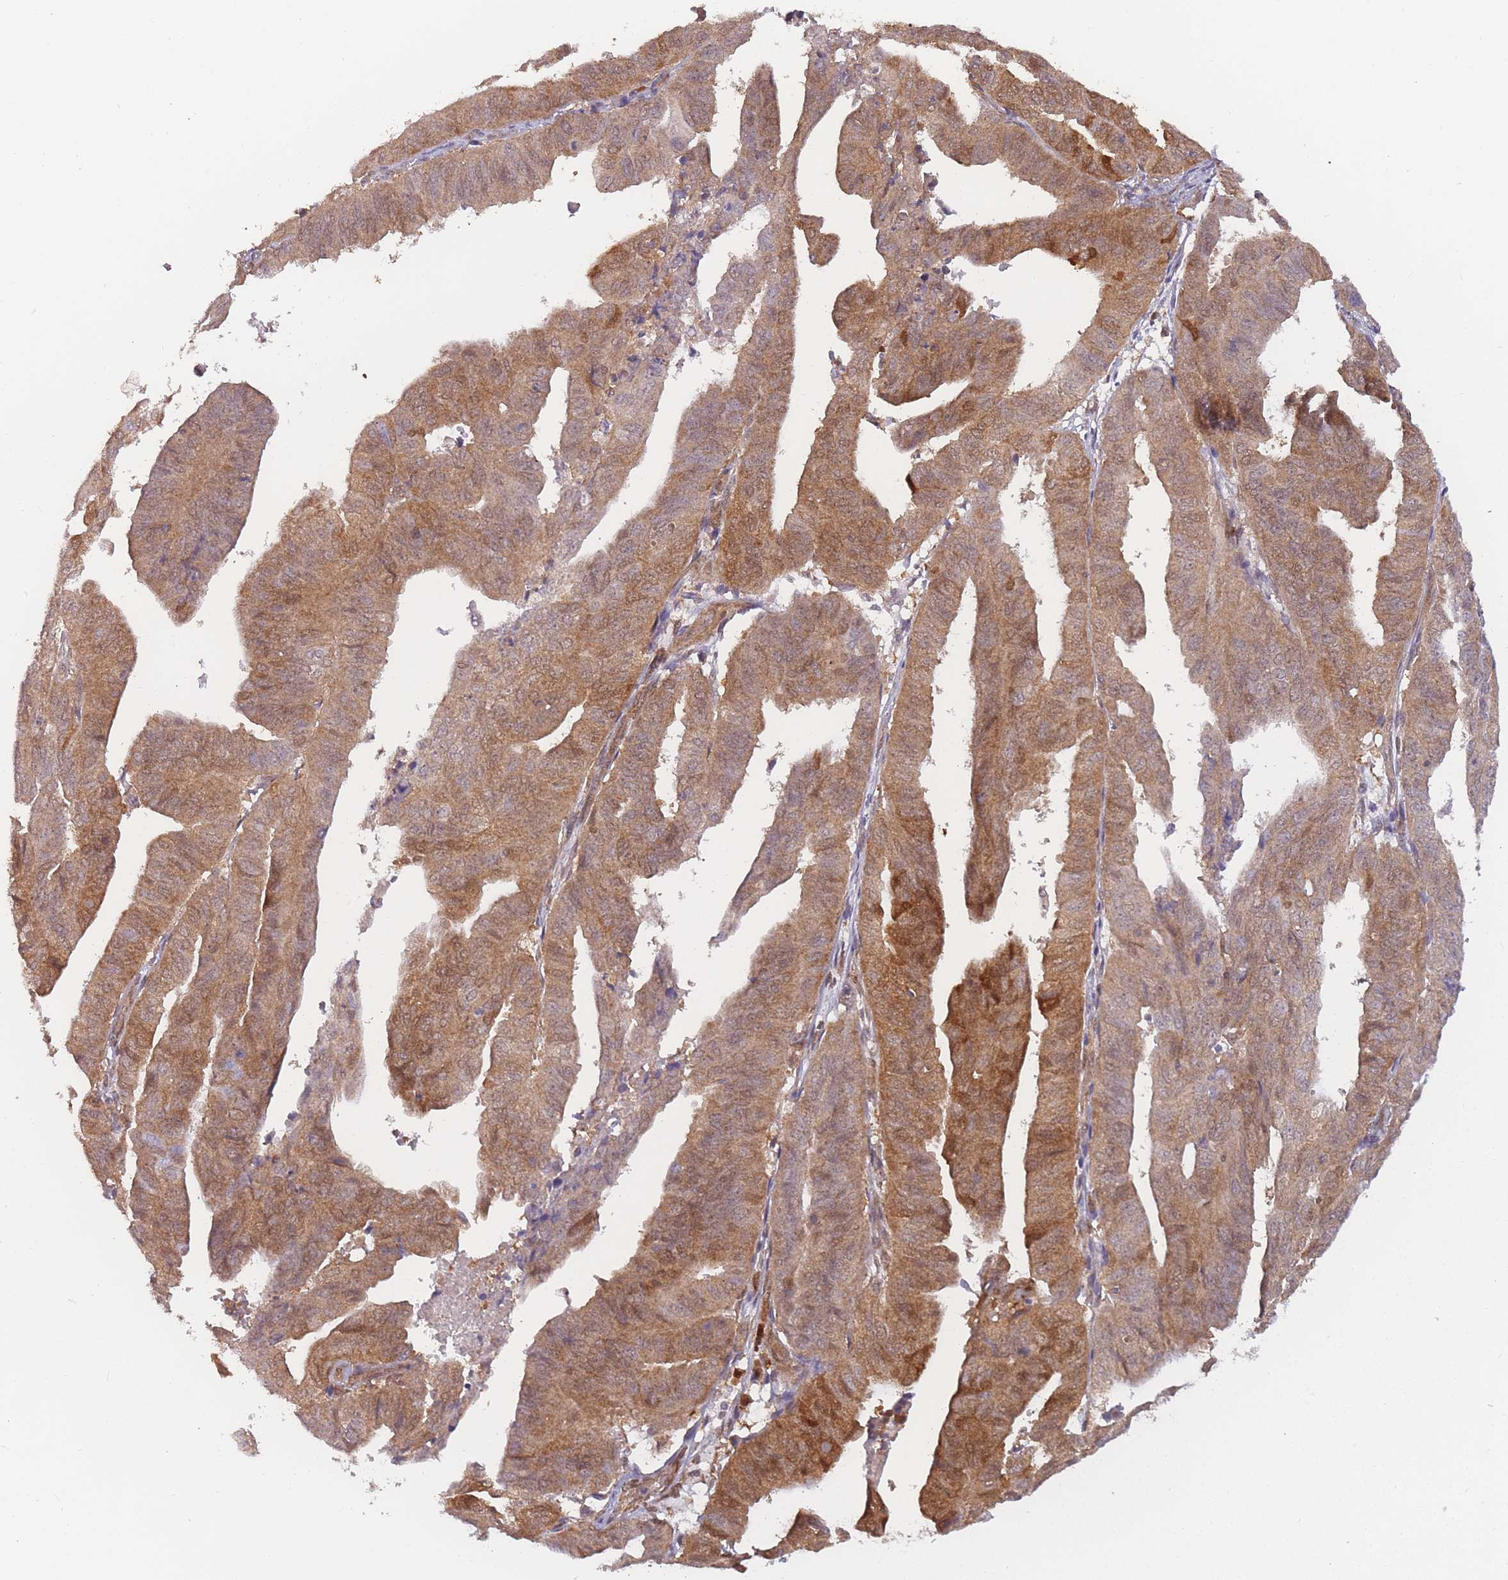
{"staining": {"intensity": "moderate", "quantity": ">75%", "location": "cytoplasmic/membranous"}, "tissue": "endometrial cancer", "cell_type": "Tumor cells", "image_type": "cancer", "snomed": [{"axis": "morphology", "description": "Adenocarcinoma, NOS"}, {"axis": "topography", "description": "Uterus"}], "caption": "Immunohistochemical staining of human endometrial cancer exhibits medium levels of moderate cytoplasmic/membranous protein staining in about >75% of tumor cells. The staining was performed using DAB (3,3'-diaminobenzidine), with brown indicating positive protein expression. Nuclei are stained blue with hematoxylin.", "gene": "MRI1", "patient": {"sex": "female", "age": 77}}